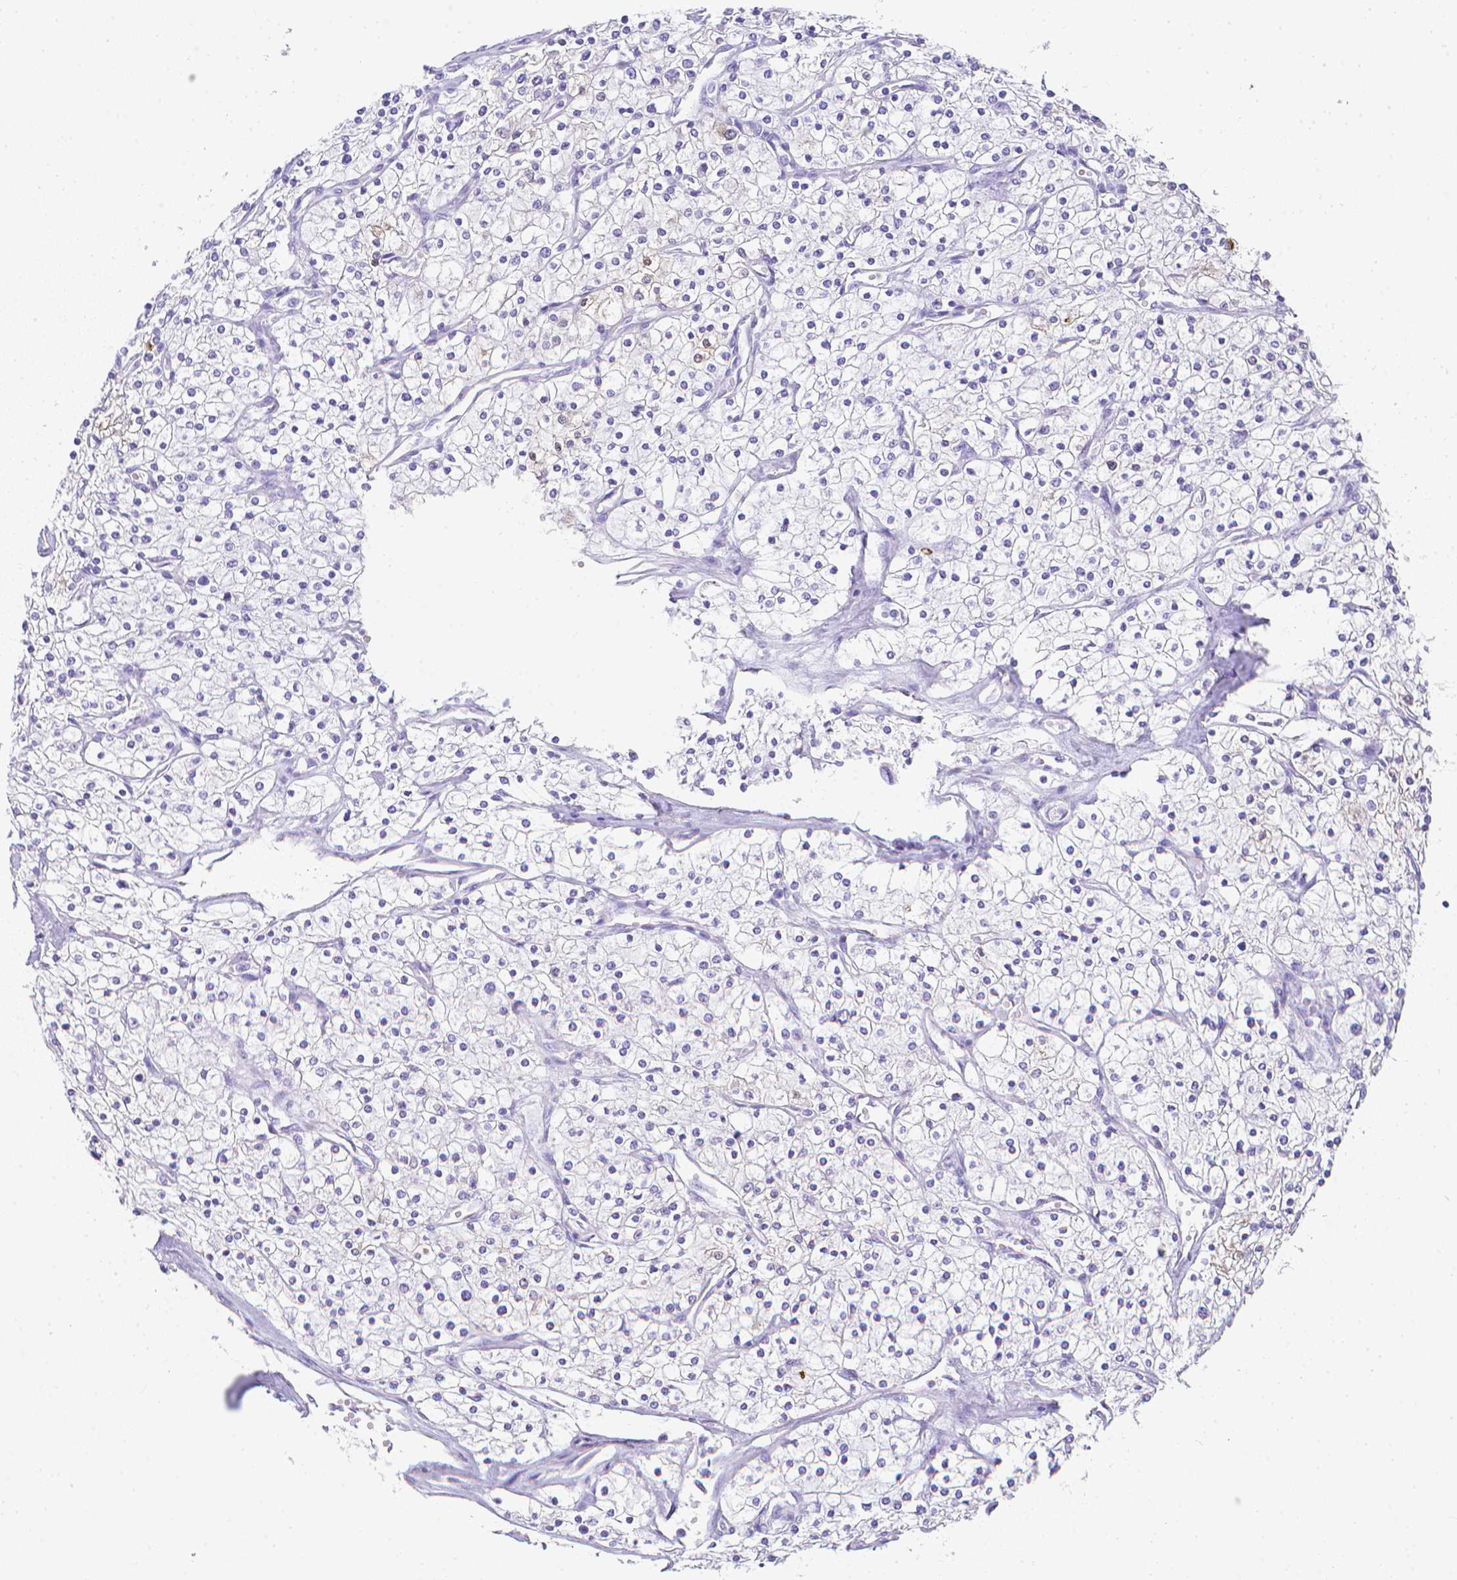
{"staining": {"intensity": "weak", "quantity": "<25%", "location": "cytoplasmic/membranous,nuclear"}, "tissue": "renal cancer", "cell_type": "Tumor cells", "image_type": "cancer", "snomed": [{"axis": "morphology", "description": "Adenocarcinoma, NOS"}, {"axis": "topography", "description": "Kidney"}], "caption": "DAB immunohistochemical staining of adenocarcinoma (renal) demonstrates no significant positivity in tumor cells.", "gene": "LGALS4", "patient": {"sex": "male", "age": 80}}